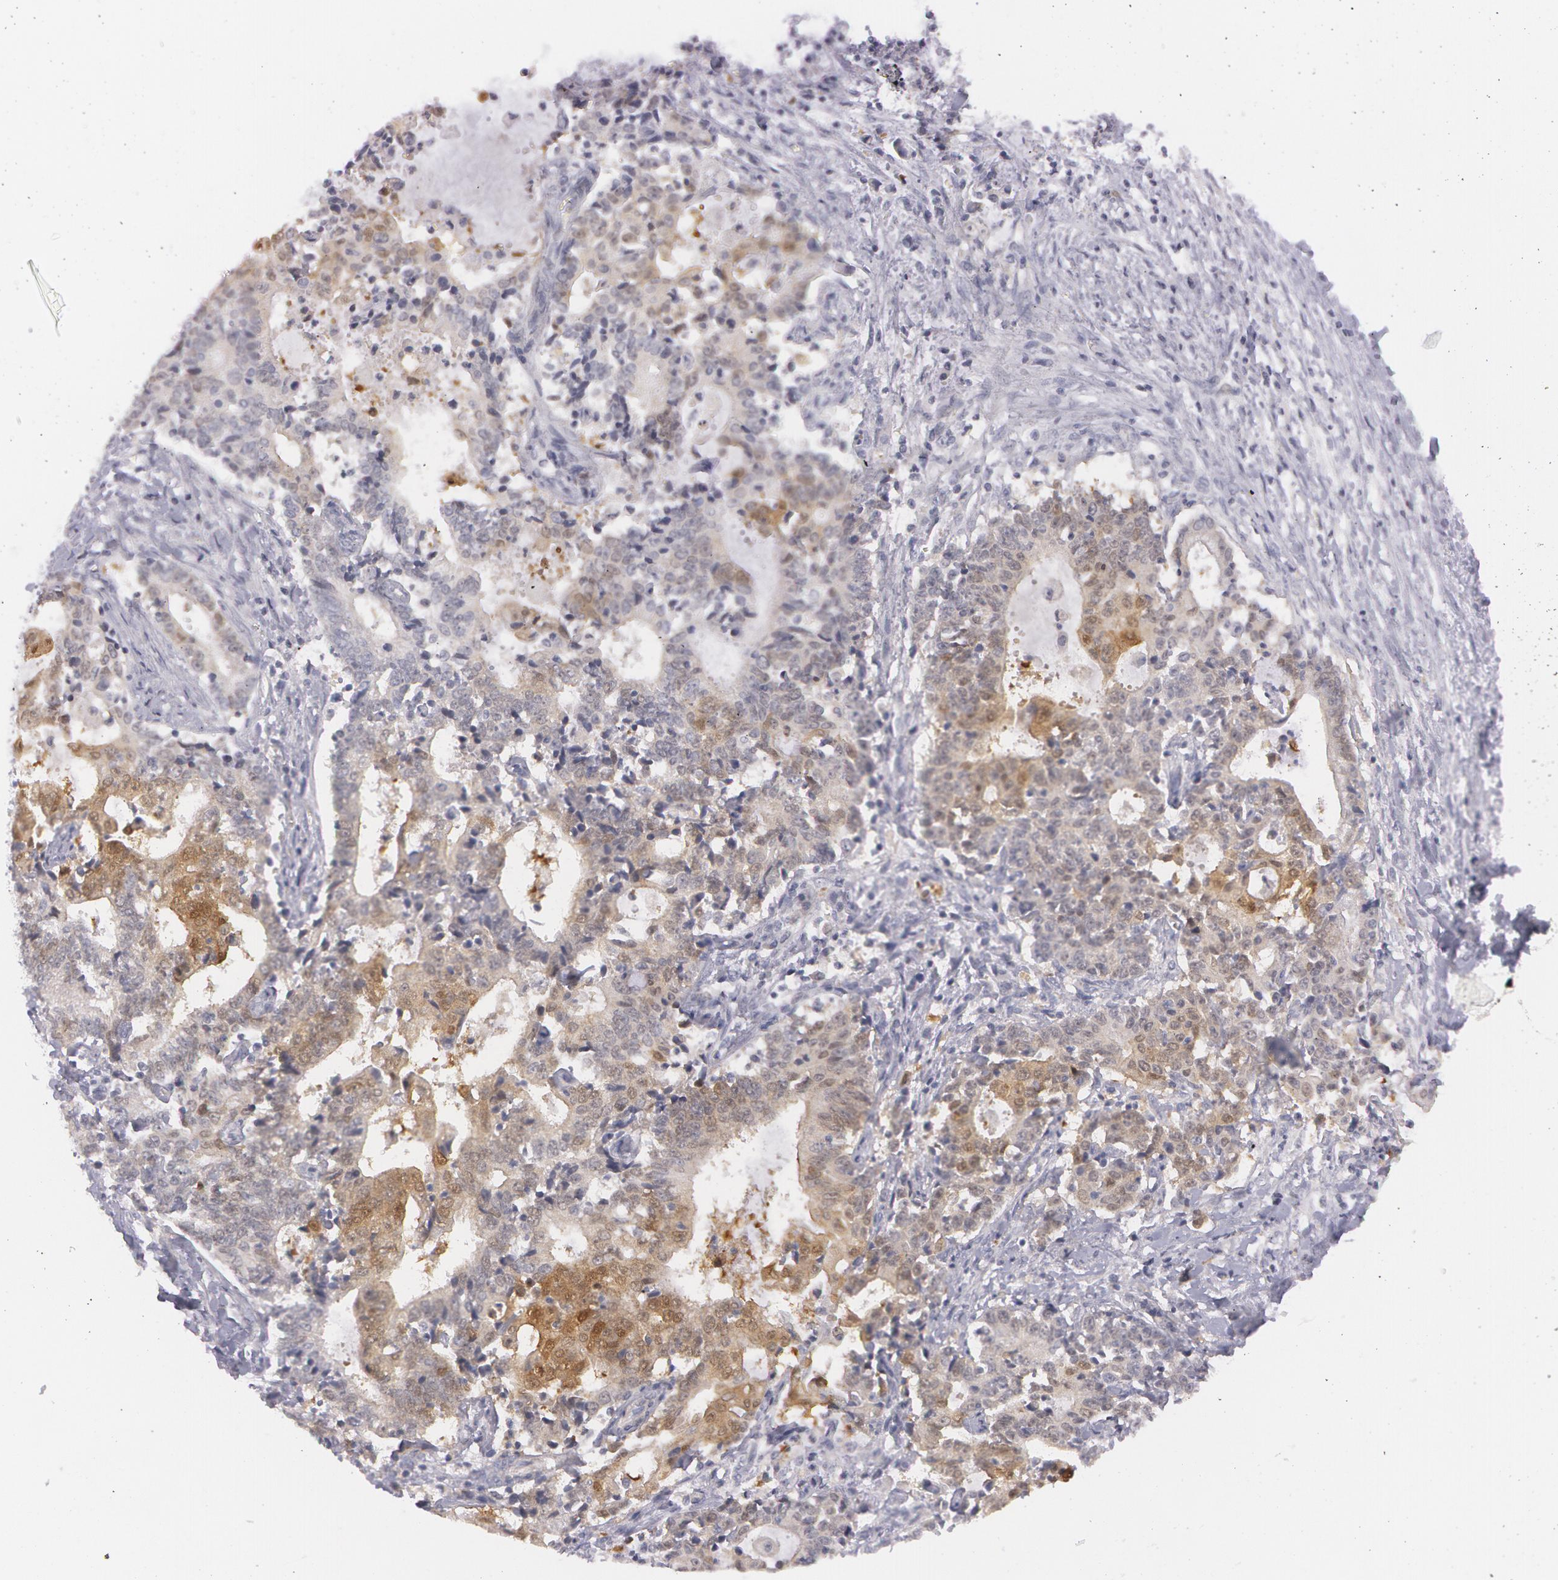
{"staining": {"intensity": "weak", "quantity": "<25%", "location": "cytoplasmic/membranous"}, "tissue": "liver cancer", "cell_type": "Tumor cells", "image_type": "cancer", "snomed": [{"axis": "morphology", "description": "Cholangiocarcinoma"}, {"axis": "topography", "description": "Liver"}], "caption": "A high-resolution histopathology image shows immunohistochemistry (IHC) staining of liver cancer, which exhibits no significant positivity in tumor cells.", "gene": "IL1RN", "patient": {"sex": "male", "age": 57}}